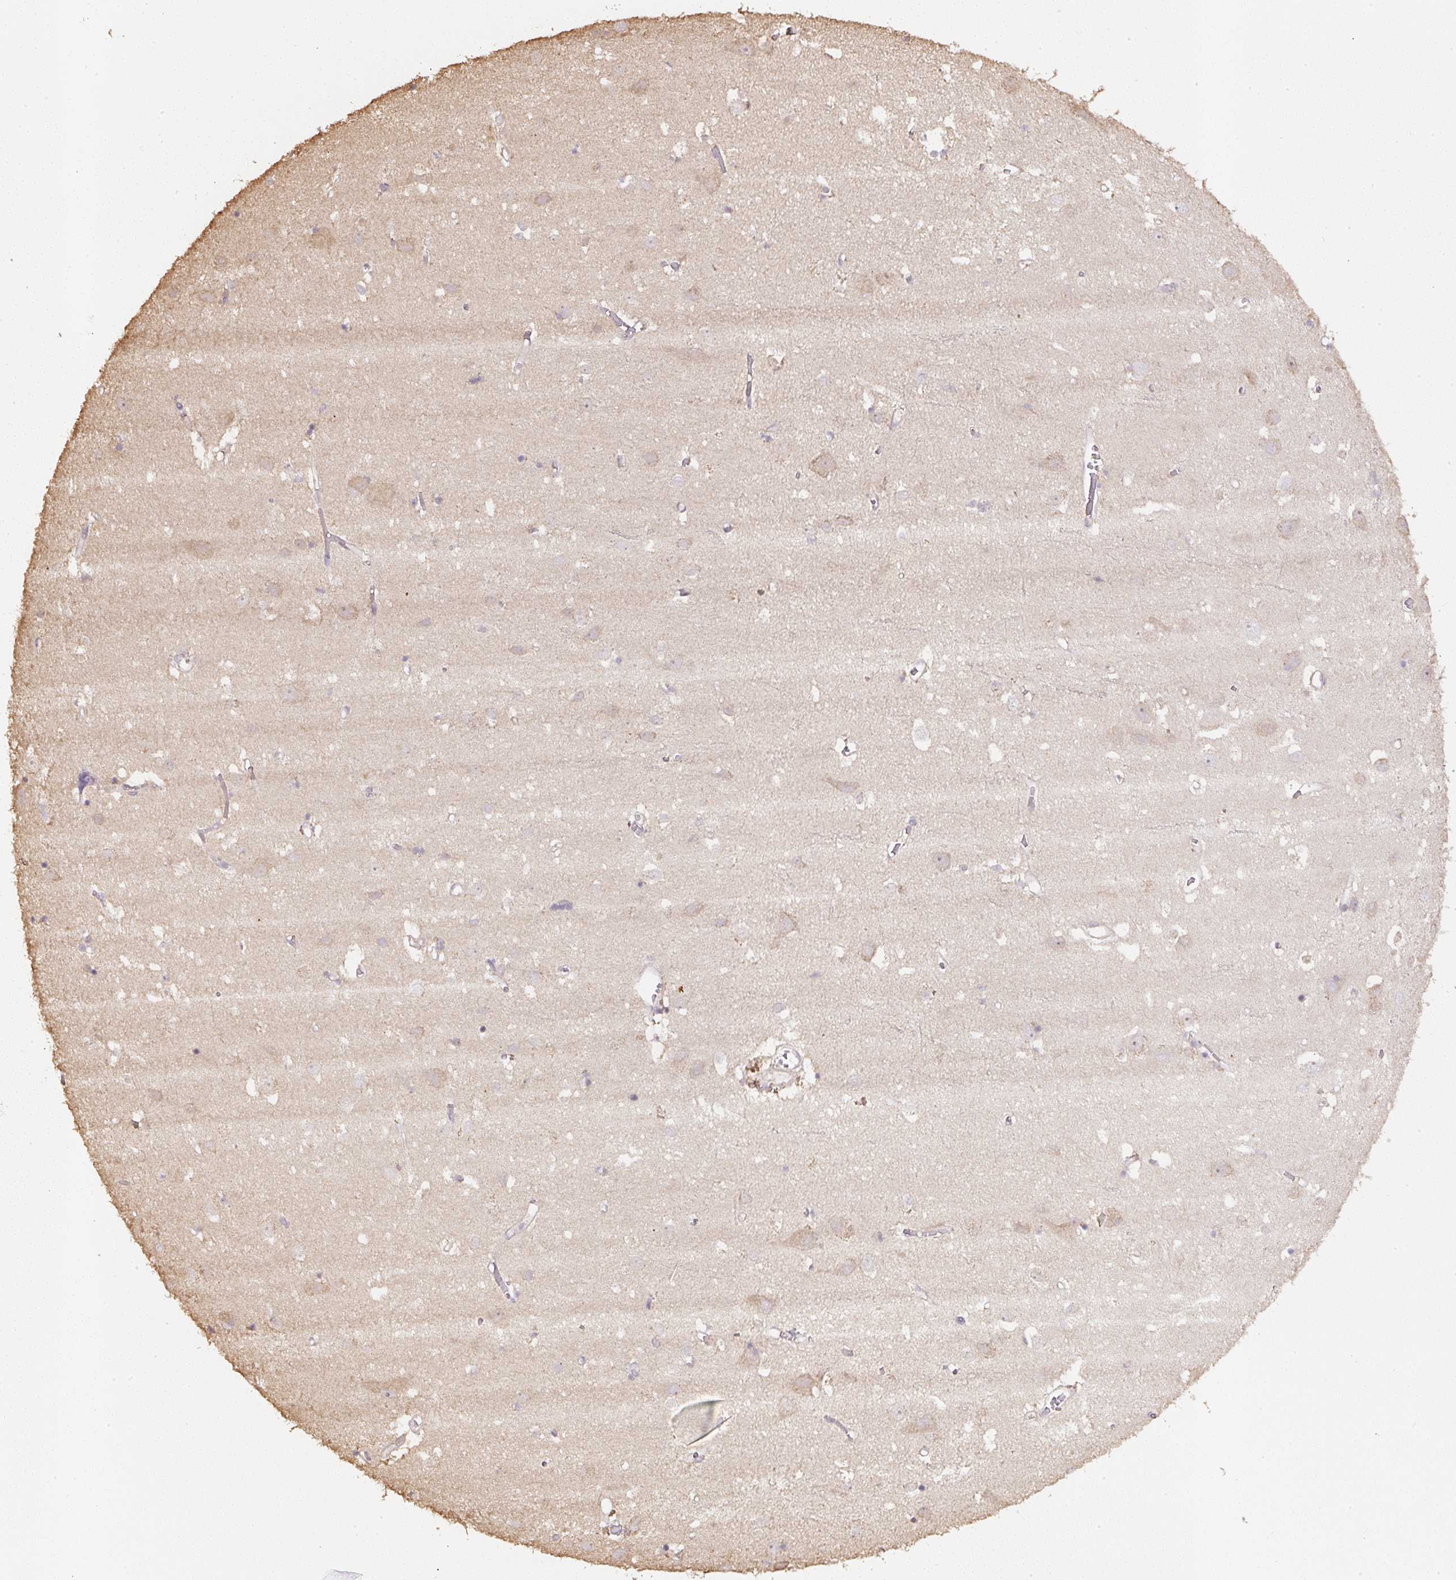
{"staining": {"intensity": "negative", "quantity": "none", "location": "none"}, "tissue": "cerebral cortex", "cell_type": "Endothelial cells", "image_type": "normal", "snomed": [{"axis": "morphology", "description": "Normal tissue, NOS"}, {"axis": "topography", "description": "Cerebral cortex"}], "caption": "This is an immunohistochemistry micrograph of normal cerebral cortex. There is no staining in endothelial cells.", "gene": "TMEM170B", "patient": {"sex": "male", "age": 70}}